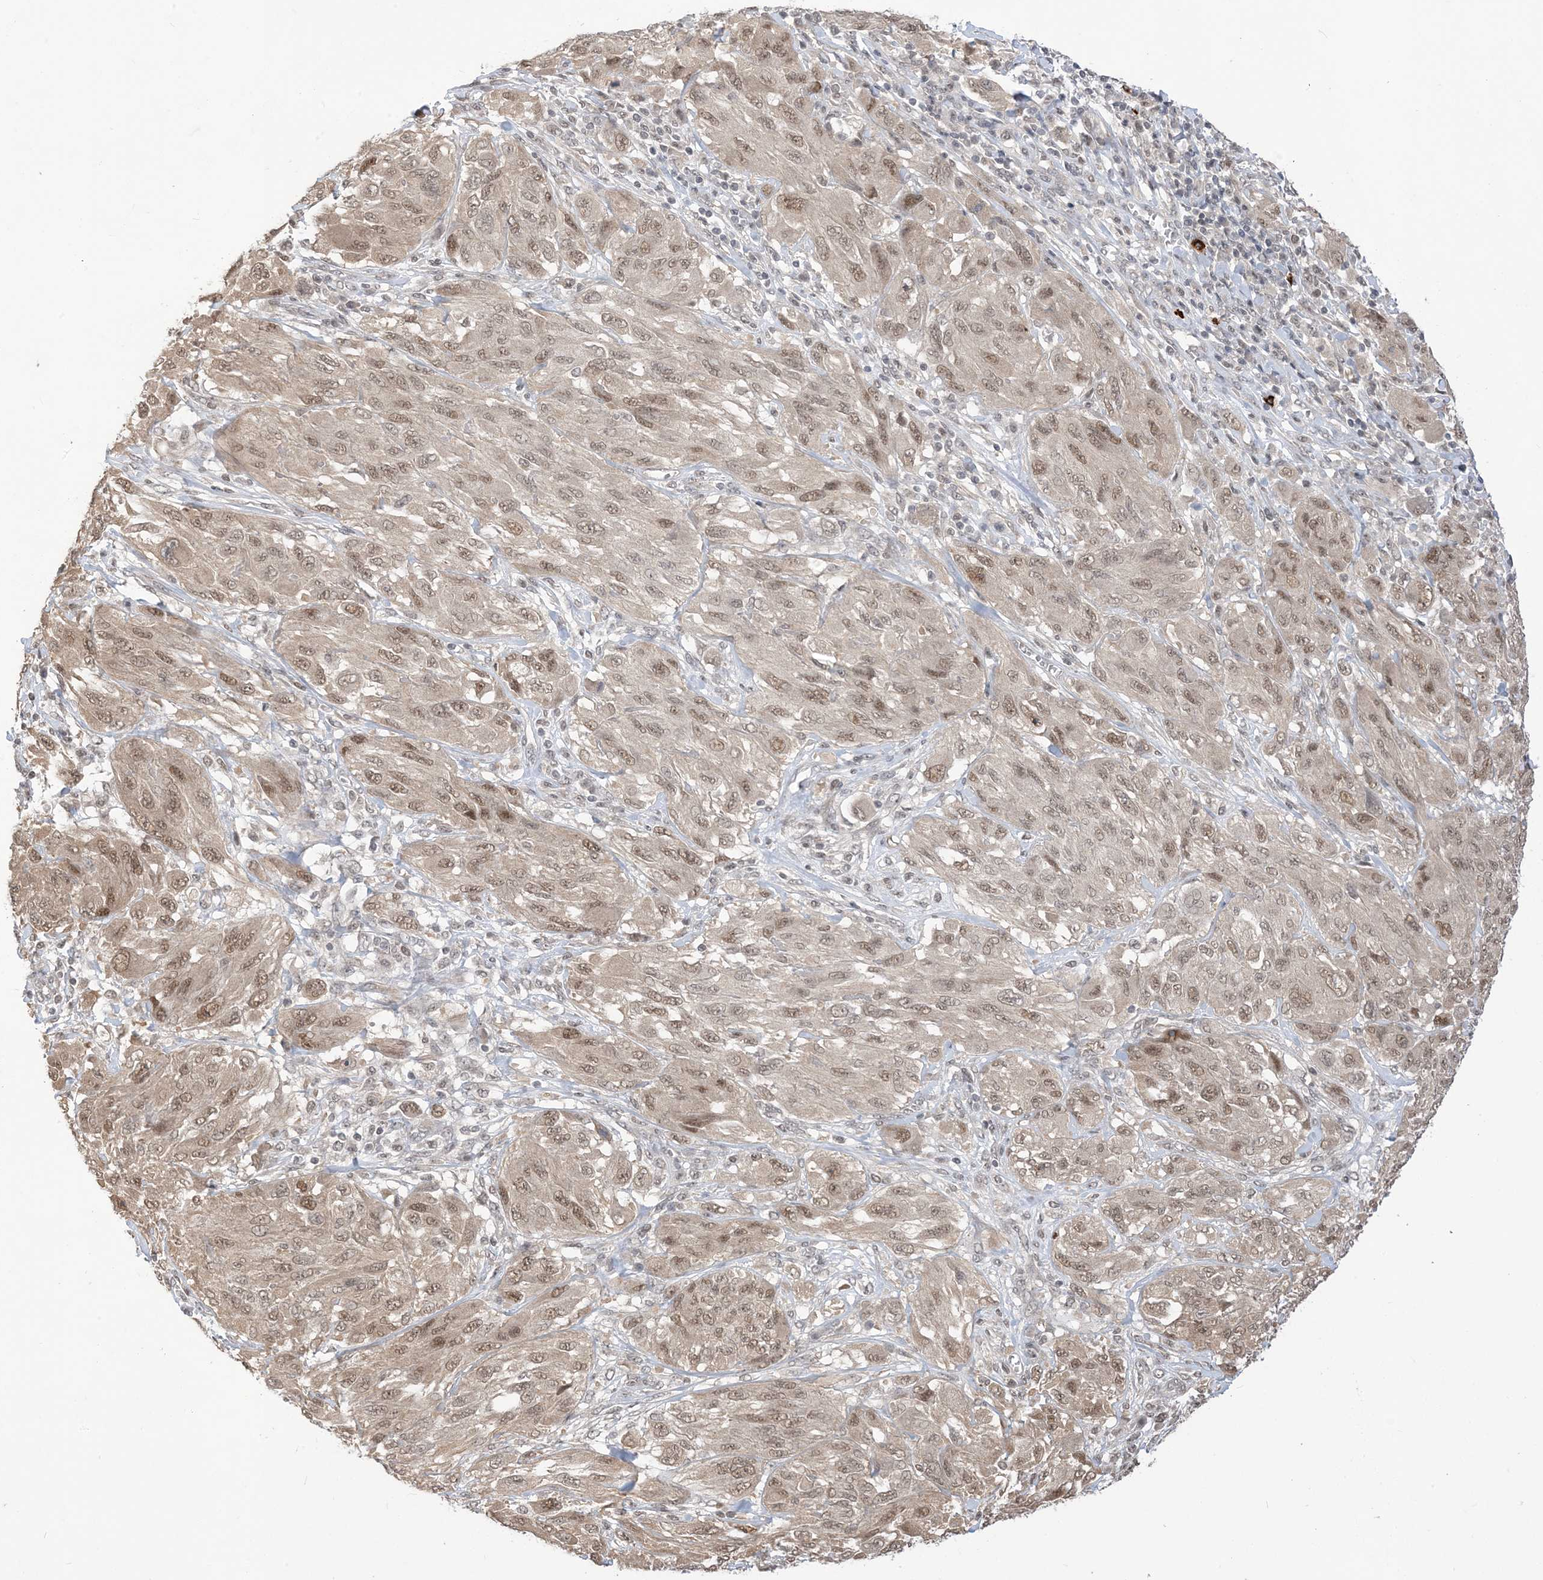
{"staining": {"intensity": "moderate", "quantity": ">75%", "location": "nuclear"}, "tissue": "melanoma", "cell_type": "Tumor cells", "image_type": "cancer", "snomed": [{"axis": "morphology", "description": "Malignant melanoma, NOS"}, {"axis": "topography", "description": "Skin"}], "caption": "The image shows staining of malignant melanoma, revealing moderate nuclear protein staining (brown color) within tumor cells.", "gene": "RANBP9", "patient": {"sex": "female", "age": 91}}